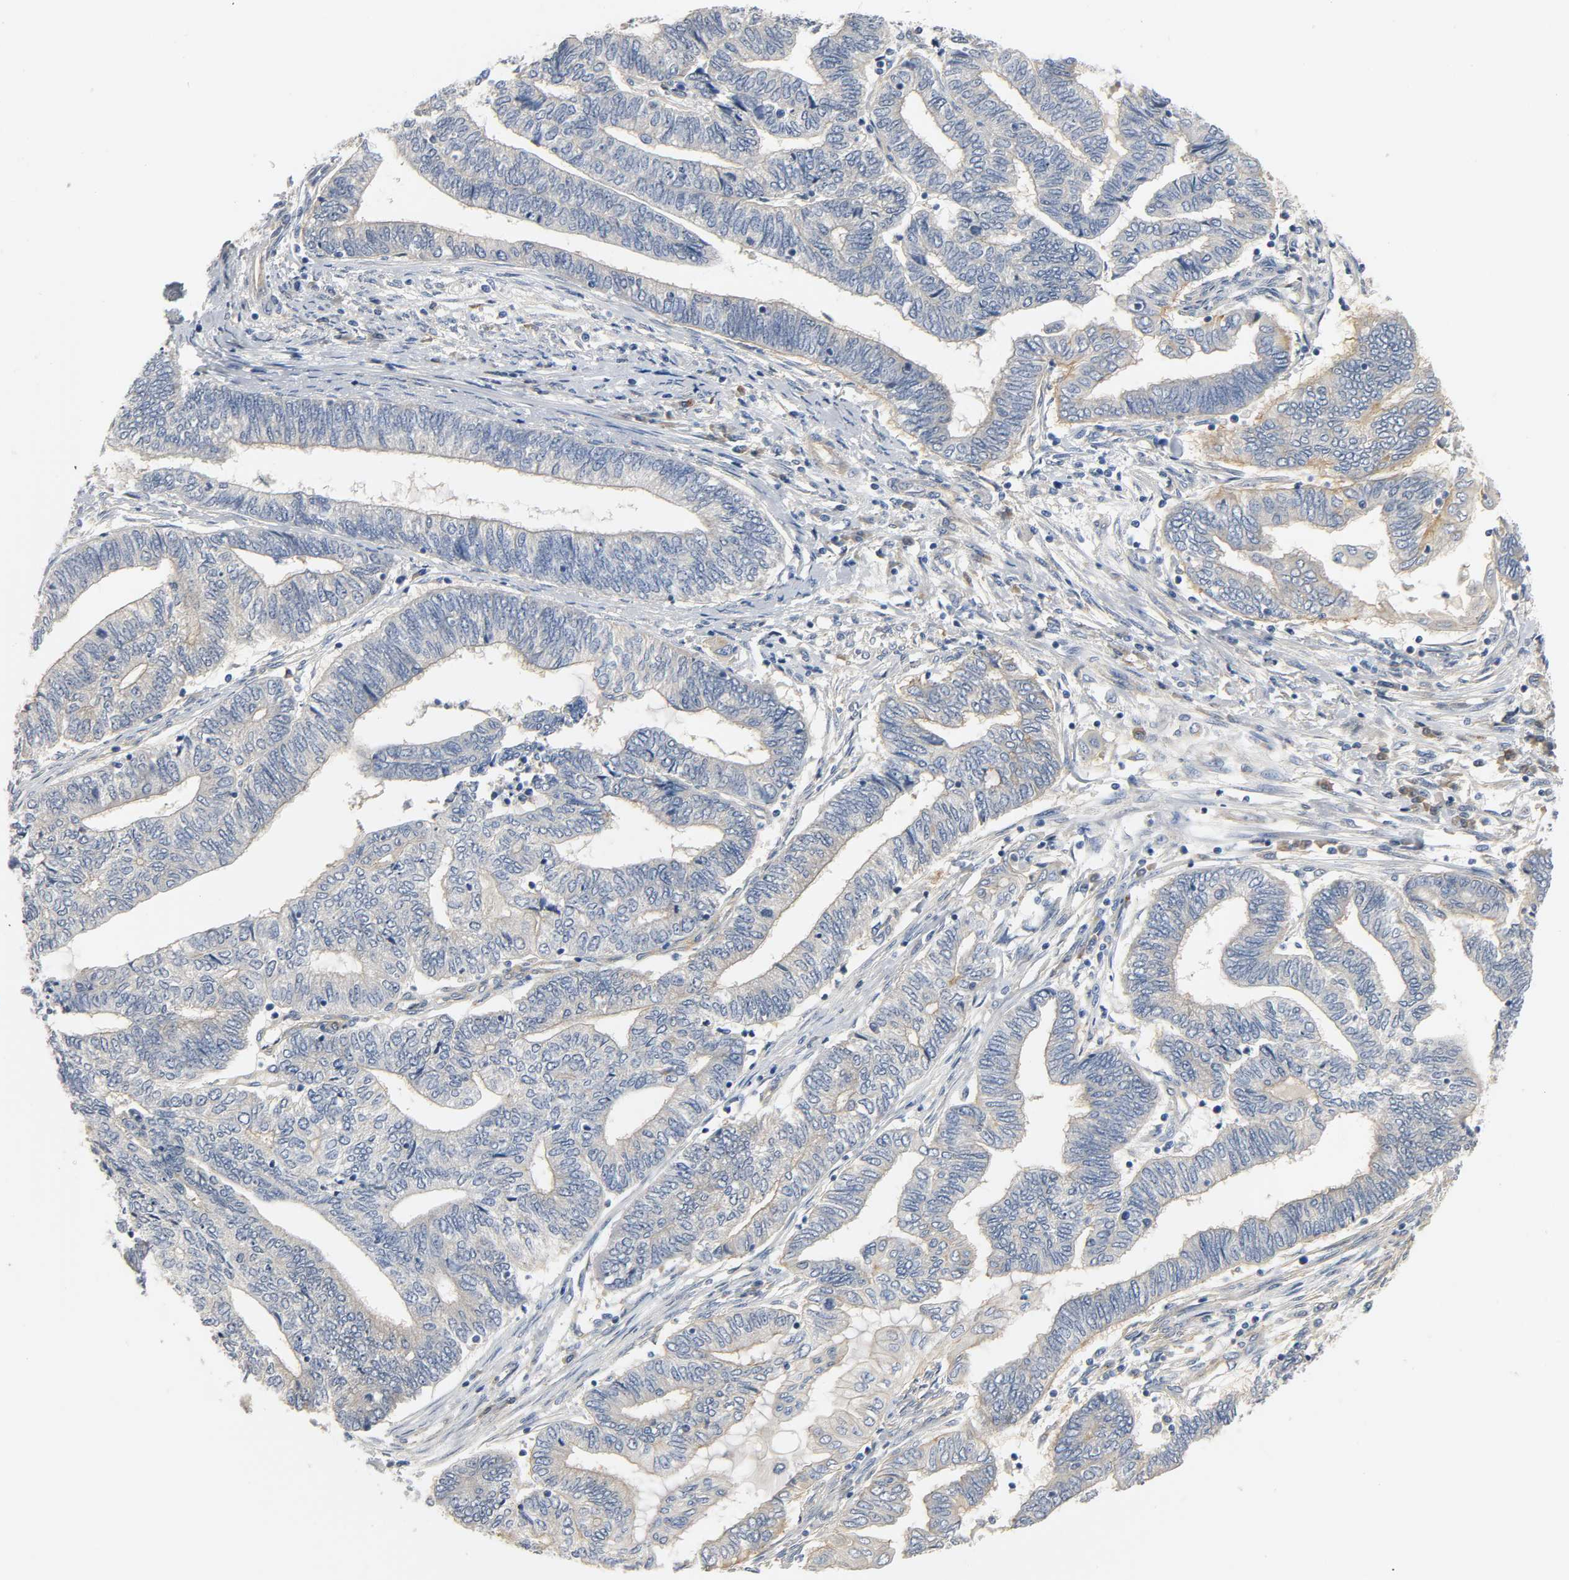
{"staining": {"intensity": "weak", "quantity": "25%-75%", "location": "cytoplasmic/membranous"}, "tissue": "endometrial cancer", "cell_type": "Tumor cells", "image_type": "cancer", "snomed": [{"axis": "morphology", "description": "Adenocarcinoma, NOS"}, {"axis": "topography", "description": "Uterus"}, {"axis": "topography", "description": "Endometrium"}], "caption": "Endometrial adenocarcinoma stained with immunohistochemistry displays weak cytoplasmic/membranous expression in approximately 25%-75% of tumor cells.", "gene": "ARPC1A", "patient": {"sex": "female", "age": 70}}